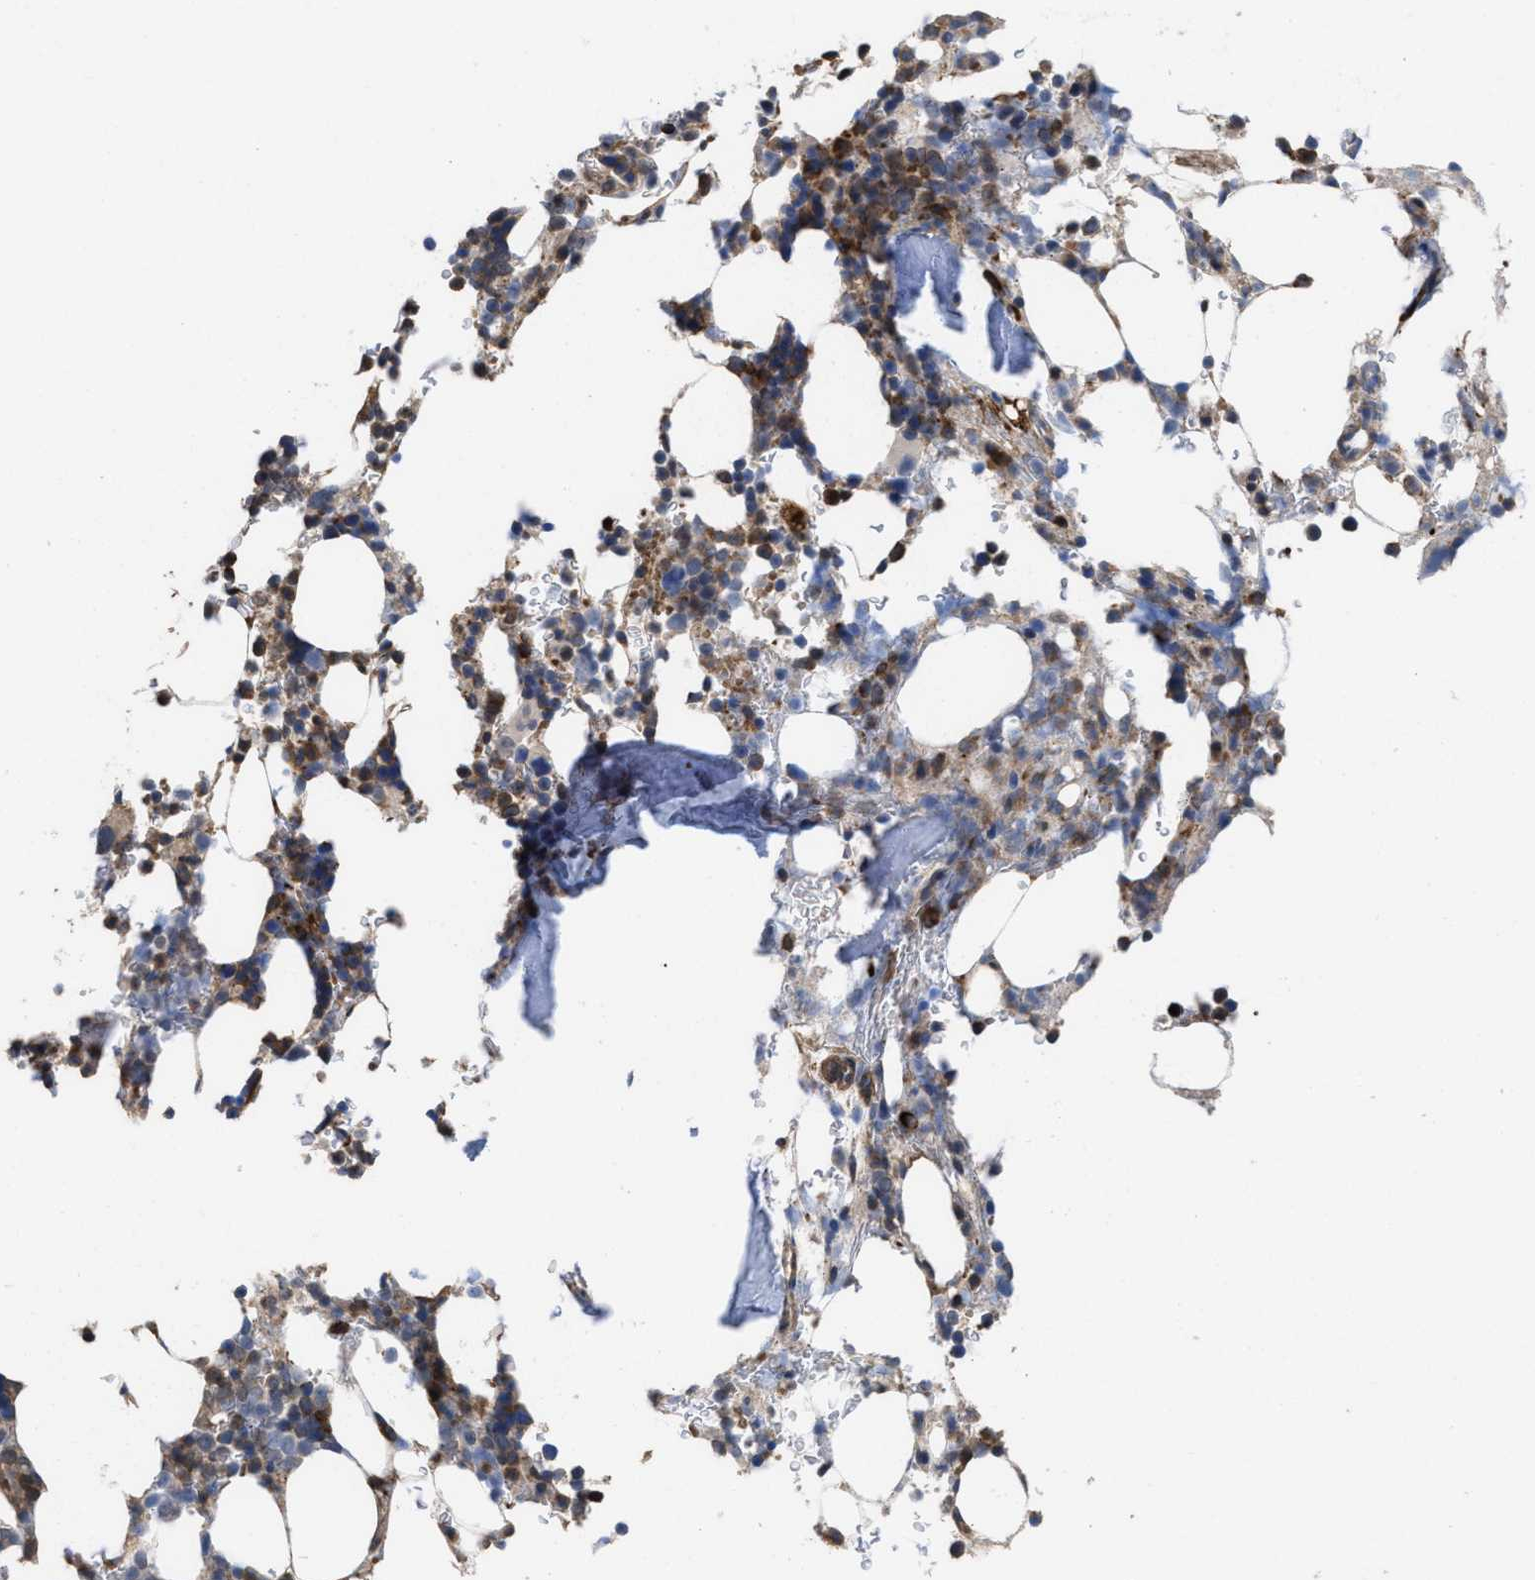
{"staining": {"intensity": "moderate", "quantity": "25%-75%", "location": "cytoplasmic/membranous"}, "tissue": "bone marrow", "cell_type": "Hematopoietic cells", "image_type": "normal", "snomed": [{"axis": "morphology", "description": "Normal tissue, NOS"}, {"axis": "topography", "description": "Bone marrow"}], "caption": "Bone marrow stained with immunohistochemistry demonstrates moderate cytoplasmic/membranous expression in approximately 25%-75% of hematopoietic cells.", "gene": "PTPRE", "patient": {"sex": "female", "age": 81}}